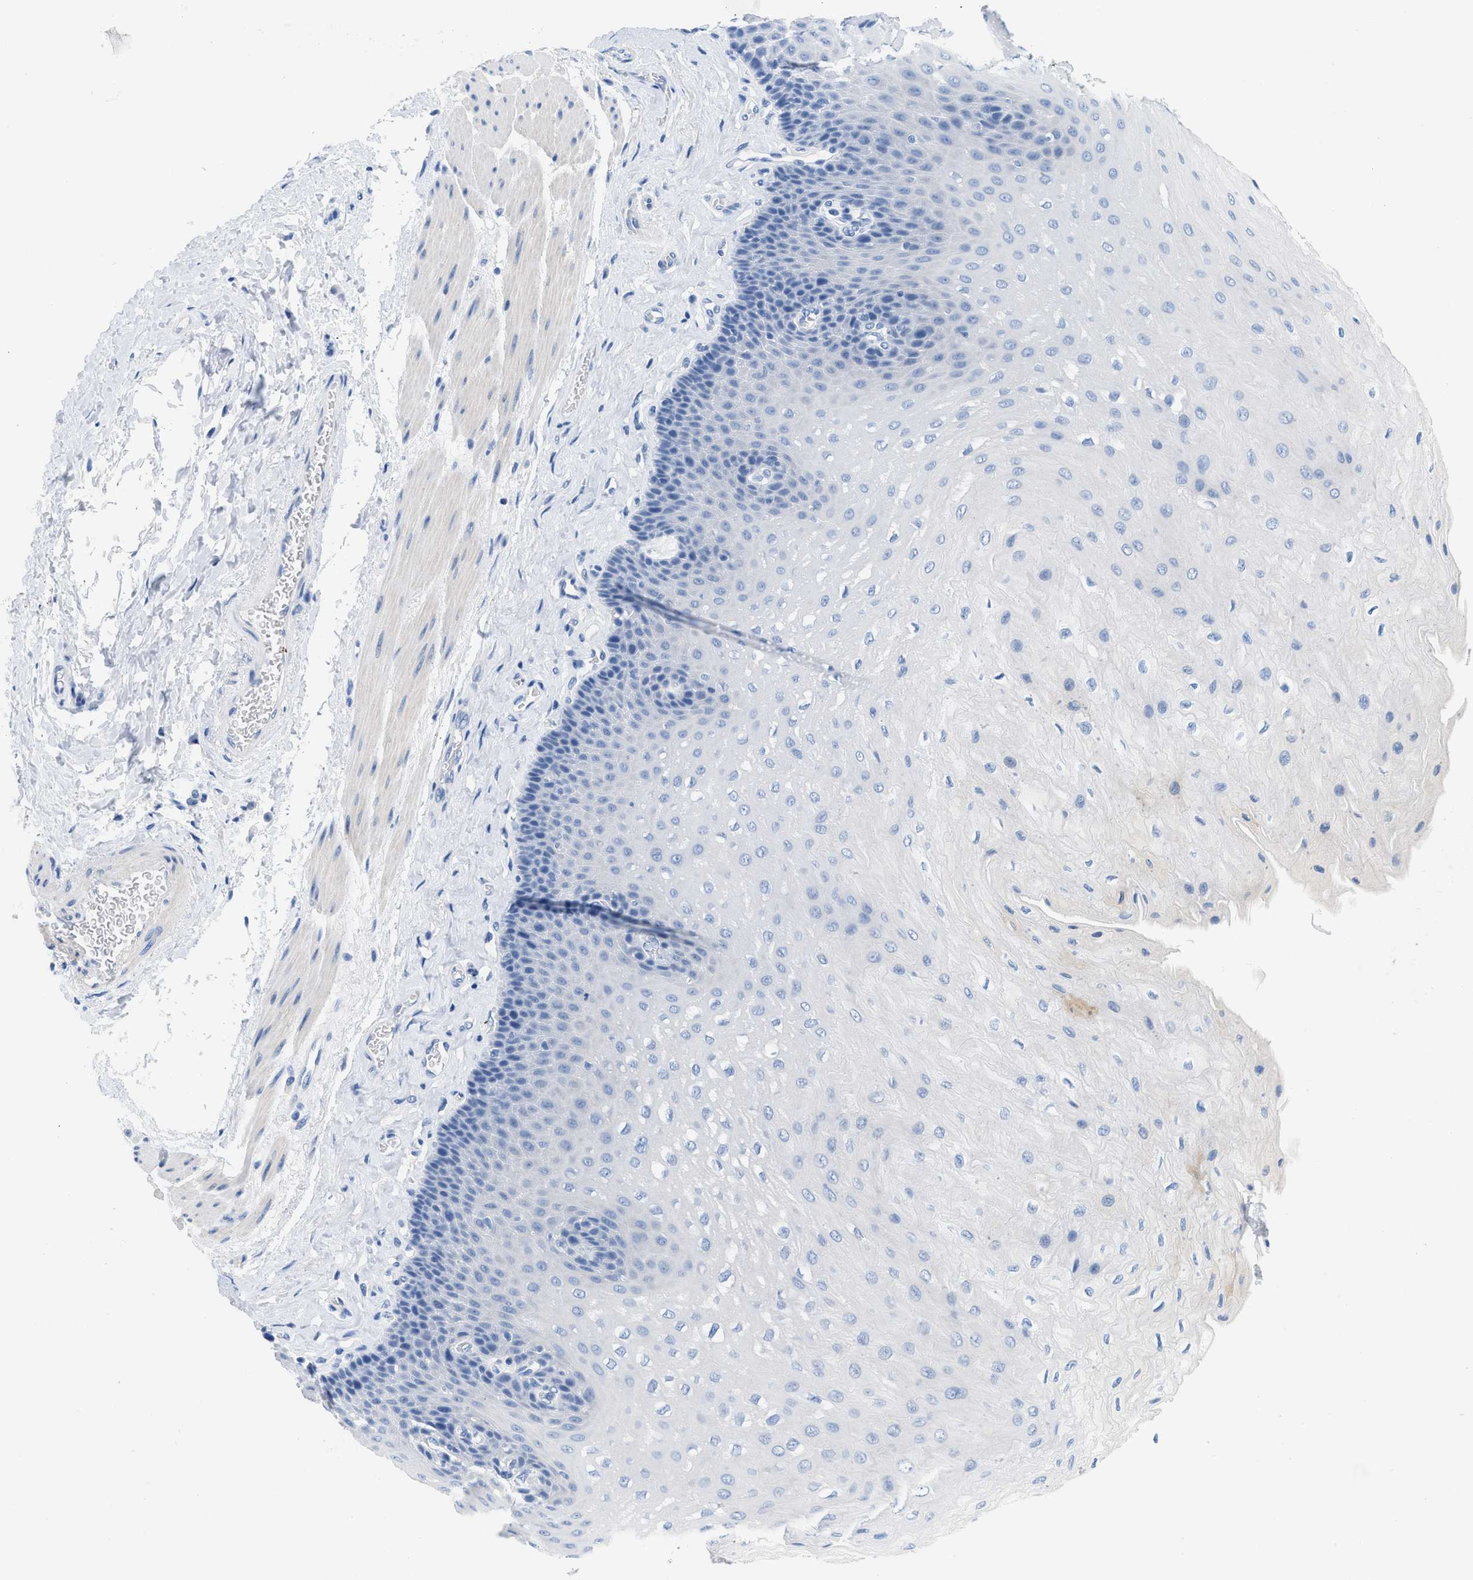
{"staining": {"intensity": "negative", "quantity": "none", "location": "none"}, "tissue": "esophagus", "cell_type": "Squamous epithelial cells", "image_type": "normal", "snomed": [{"axis": "morphology", "description": "Normal tissue, NOS"}, {"axis": "topography", "description": "Esophagus"}], "caption": "DAB (3,3'-diaminobenzidine) immunohistochemical staining of unremarkable human esophagus exhibits no significant positivity in squamous epithelial cells.", "gene": "BPGM", "patient": {"sex": "female", "age": 72}}